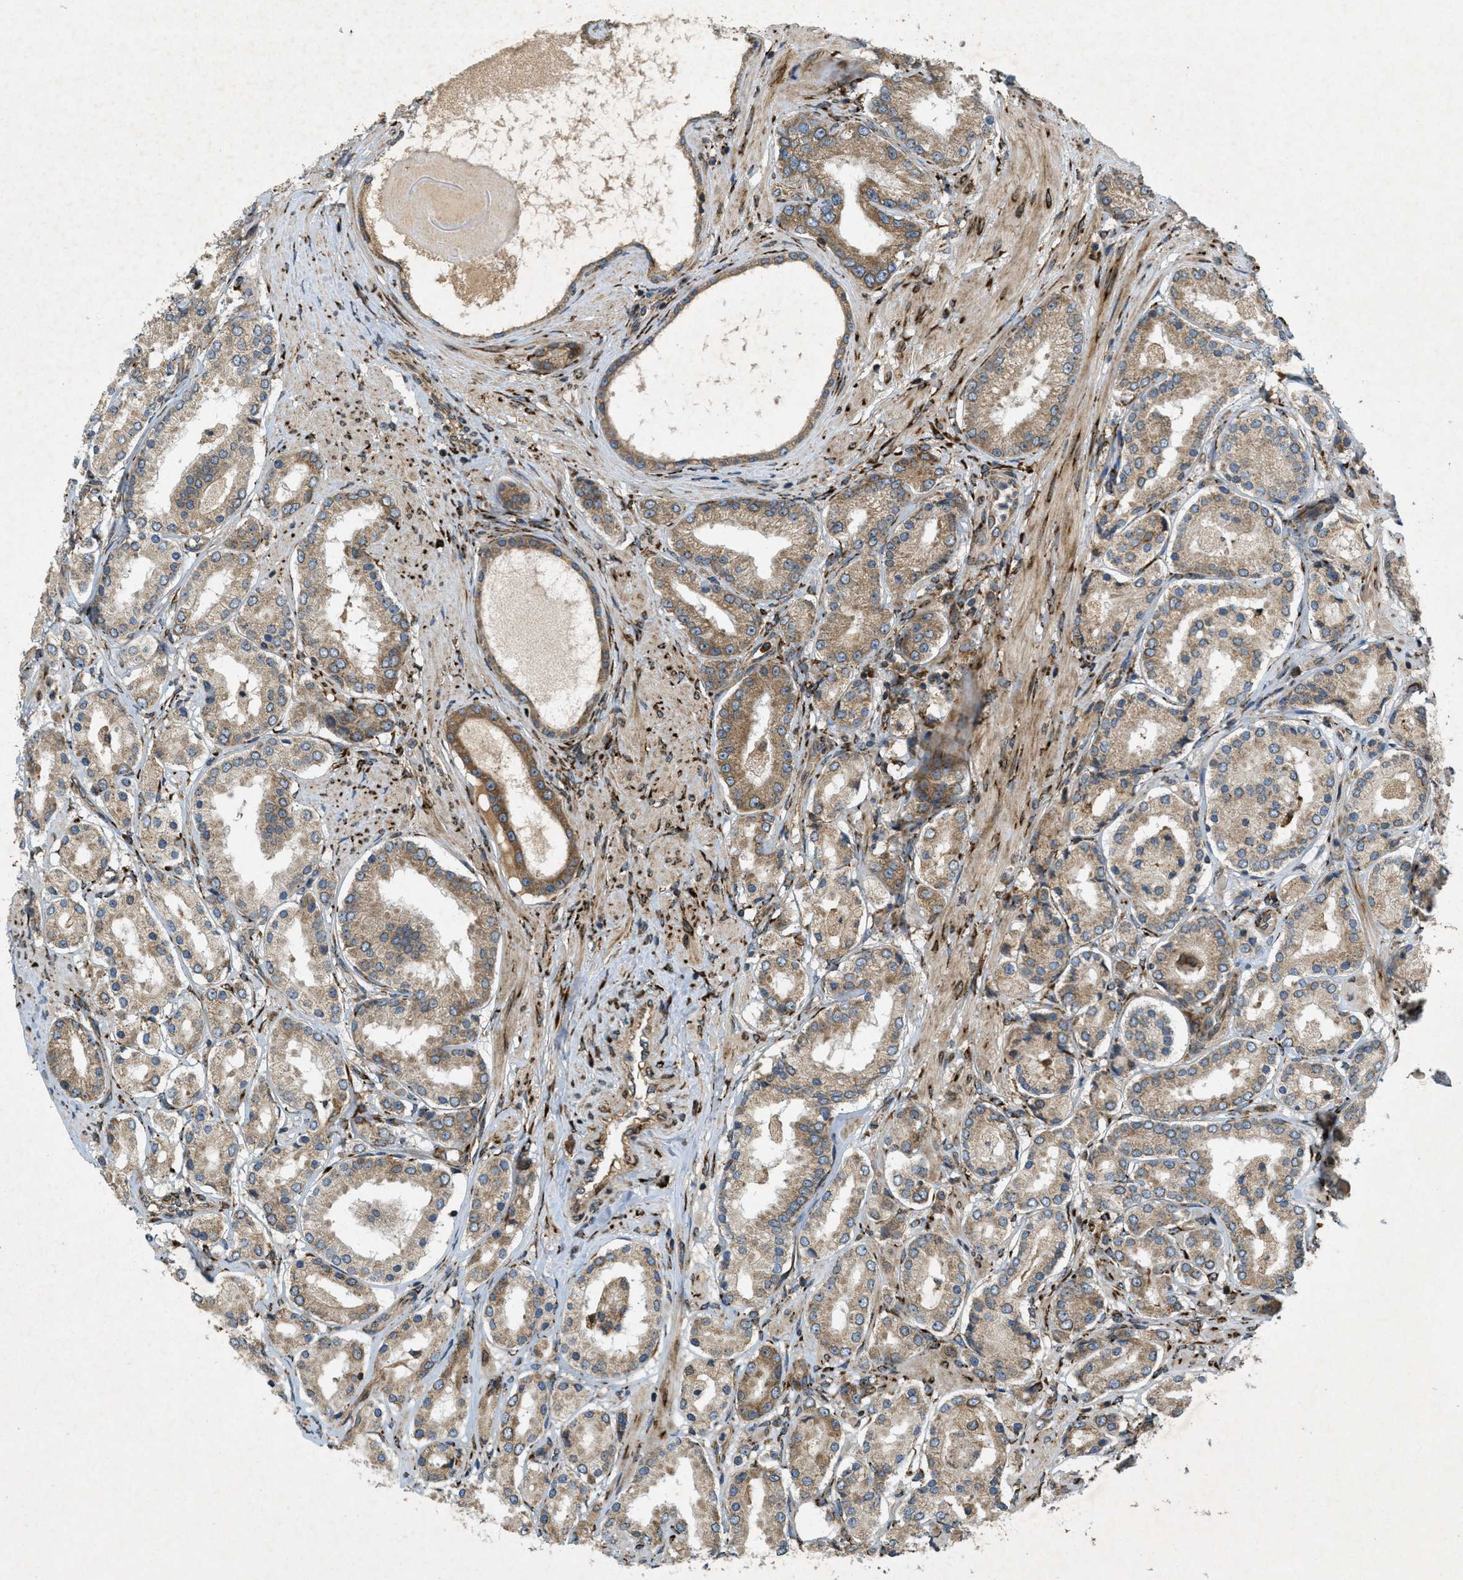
{"staining": {"intensity": "moderate", "quantity": ">75%", "location": "cytoplasmic/membranous"}, "tissue": "prostate cancer", "cell_type": "Tumor cells", "image_type": "cancer", "snomed": [{"axis": "morphology", "description": "Adenocarcinoma, Low grade"}, {"axis": "topography", "description": "Prostate"}], "caption": "Moderate cytoplasmic/membranous staining is present in approximately >75% of tumor cells in prostate cancer.", "gene": "PCDH18", "patient": {"sex": "male", "age": 63}}